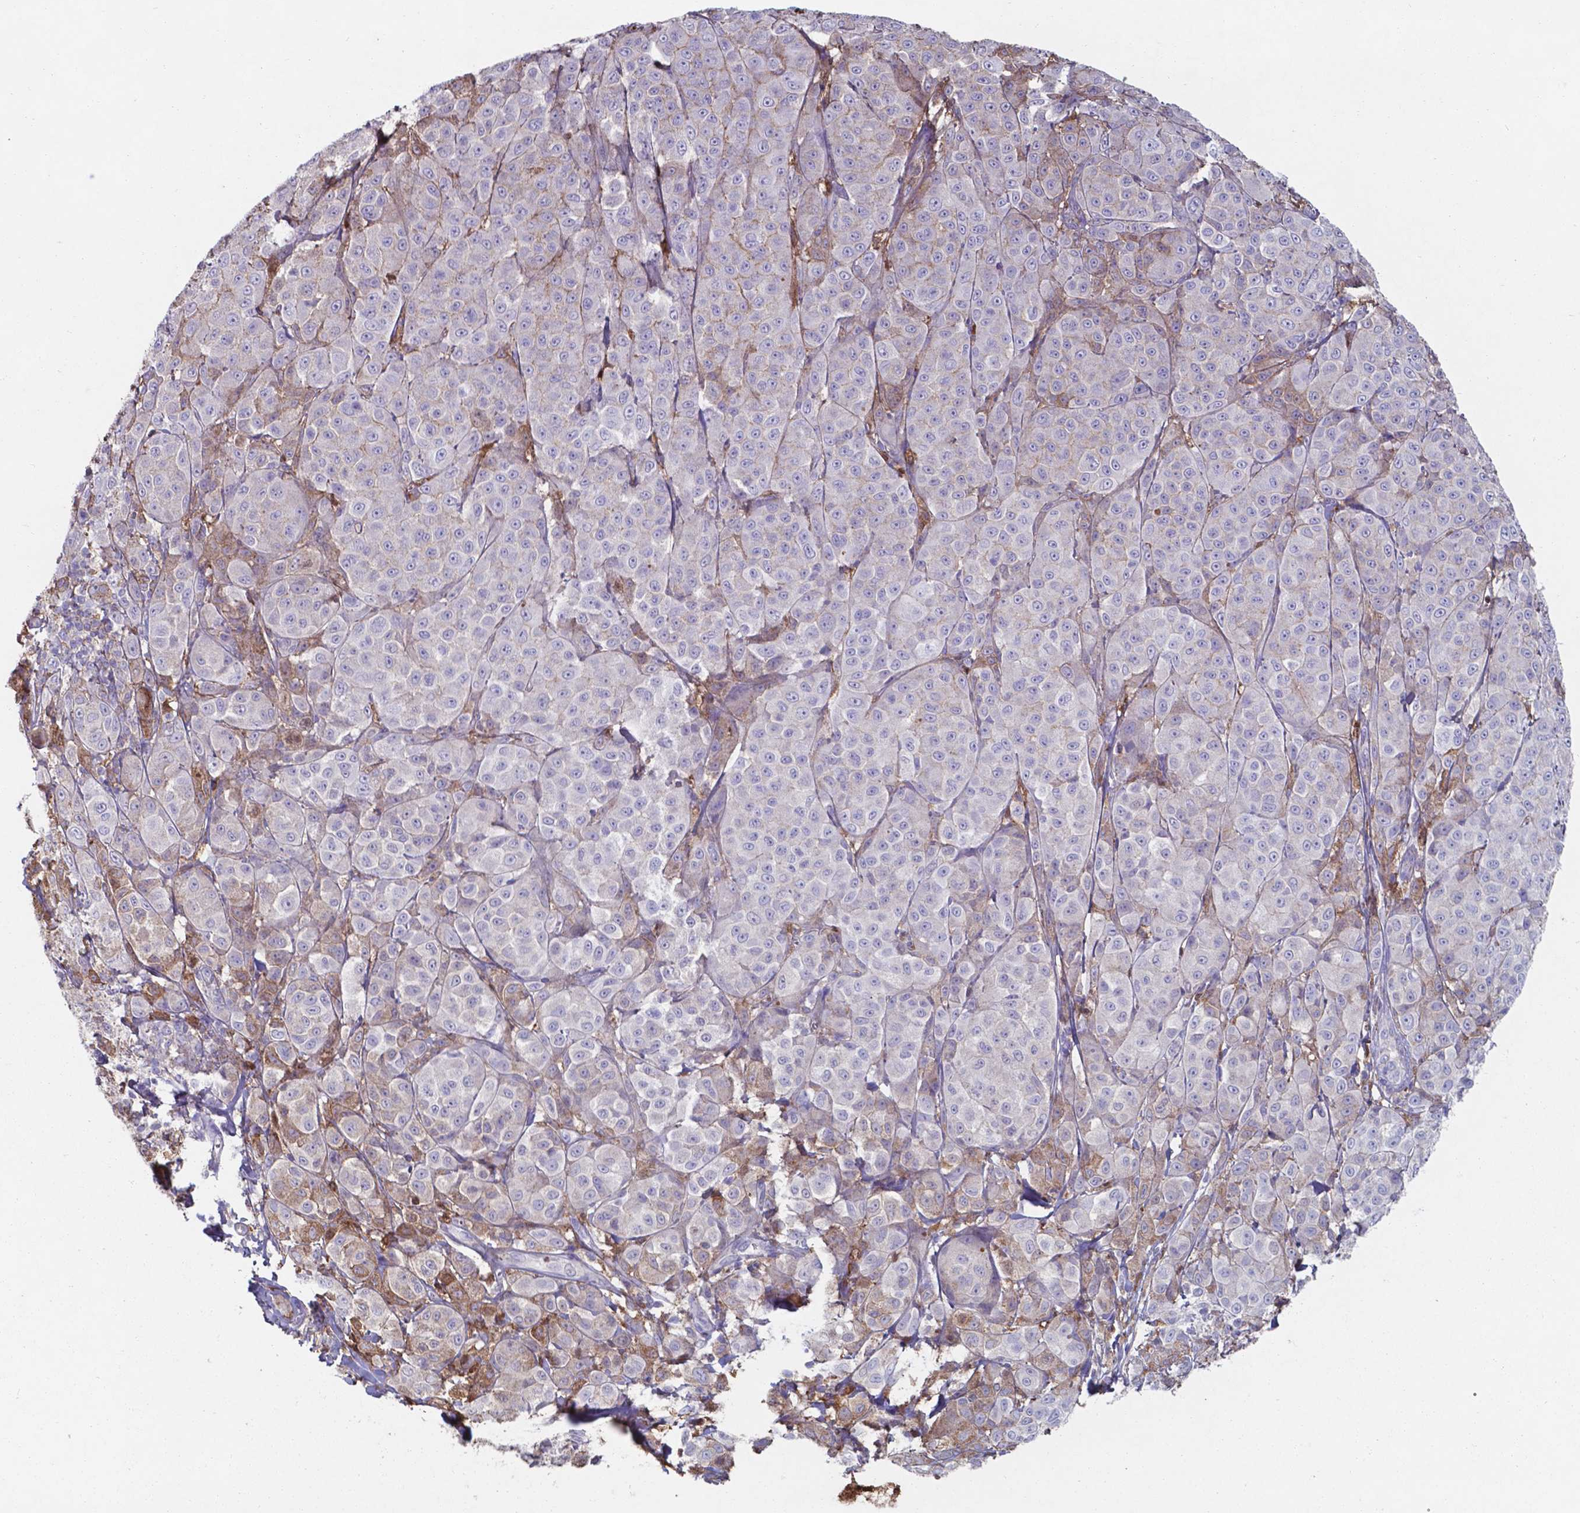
{"staining": {"intensity": "weak", "quantity": "<25%", "location": "cytoplasmic/membranous"}, "tissue": "melanoma", "cell_type": "Tumor cells", "image_type": "cancer", "snomed": [{"axis": "morphology", "description": "Malignant melanoma, NOS"}, {"axis": "topography", "description": "Skin"}], "caption": "Tumor cells show no significant staining in melanoma. (DAB (3,3'-diaminobenzidine) immunohistochemistry, high magnification).", "gene": "SERPINA1", "patient": {"sex": "male", "age": 89}}